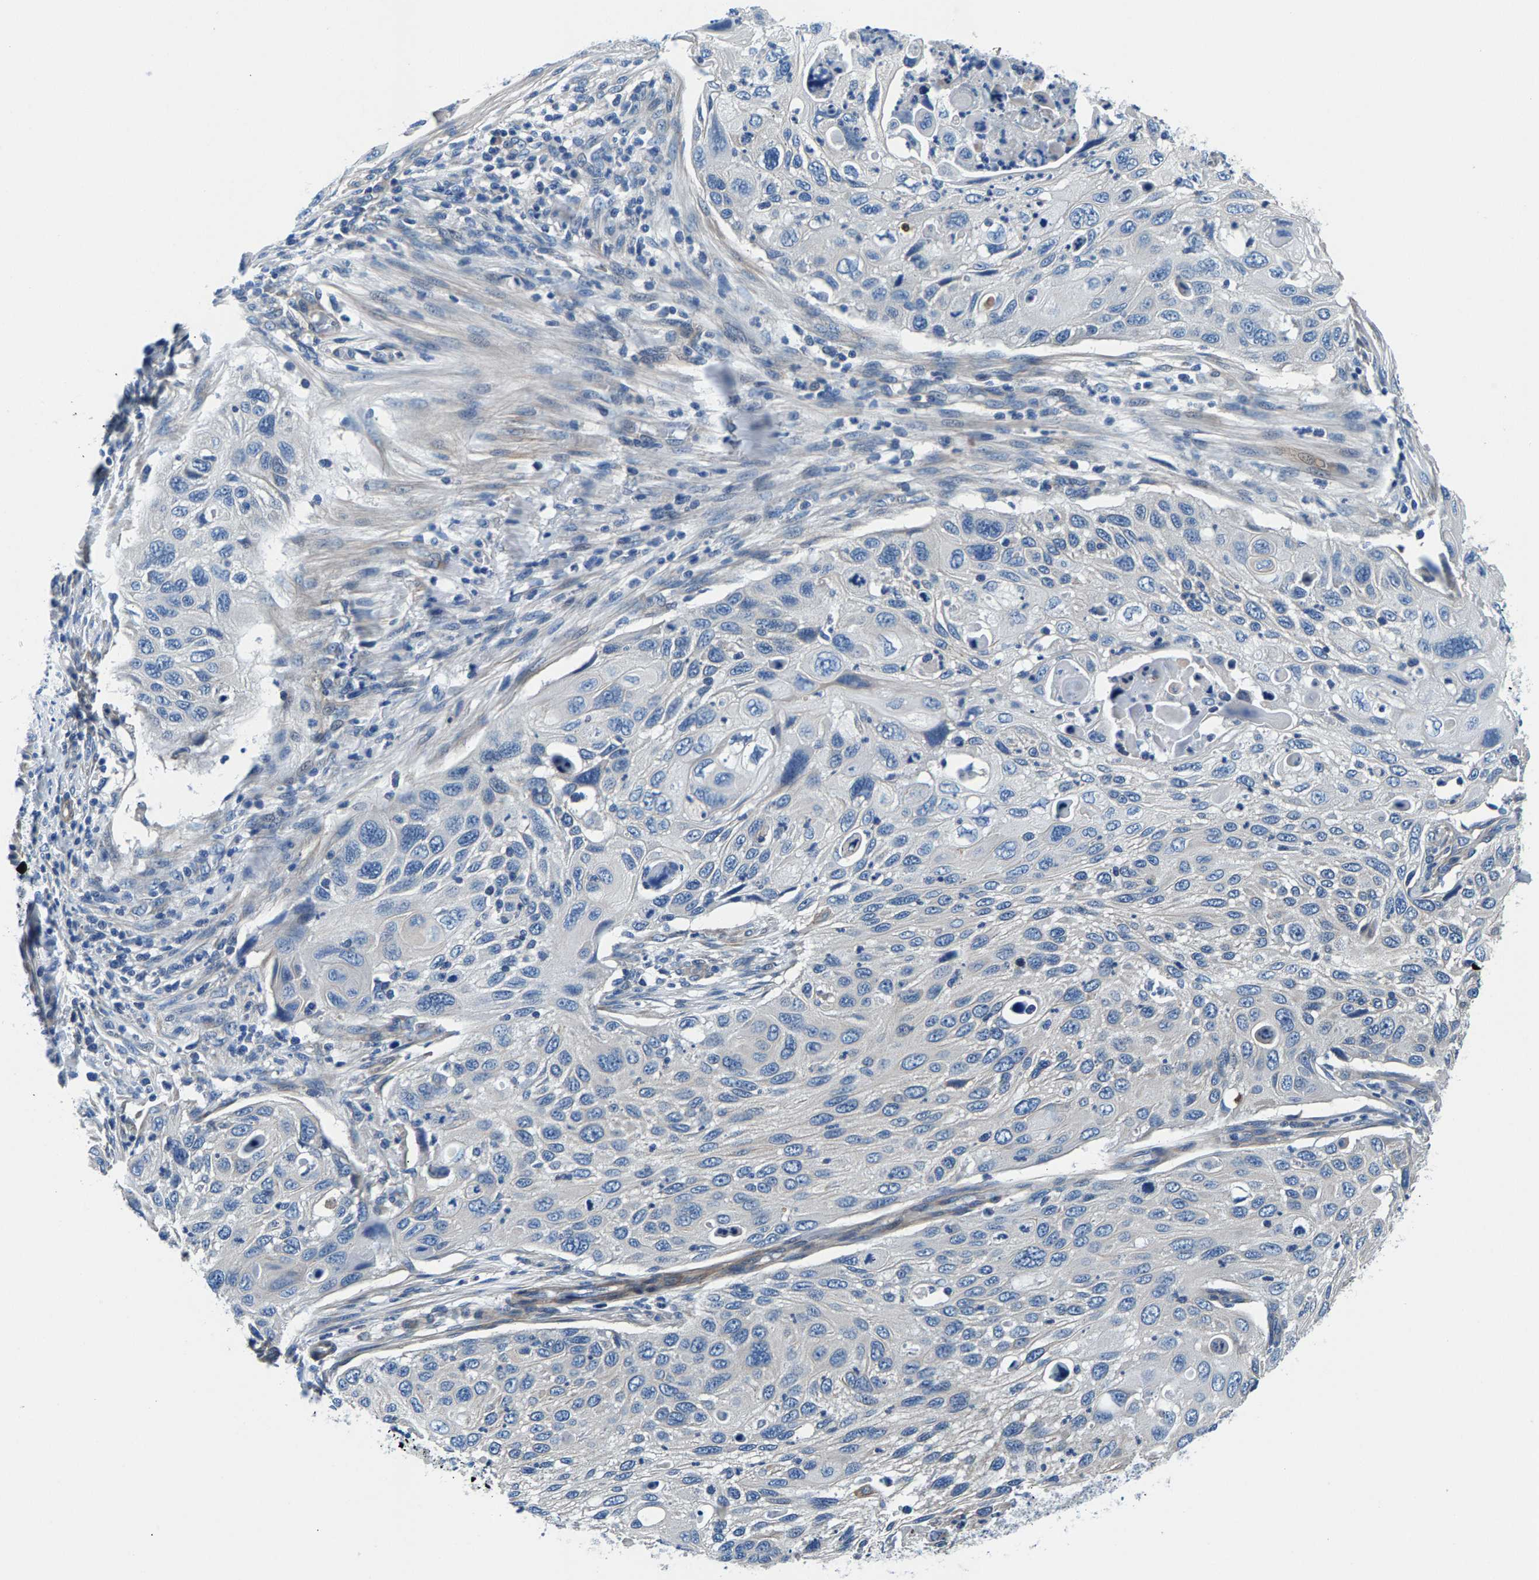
{"staining": {"intensity": "negative", "quantity": "none", "location": "none"}, "tissue": "cervical cancer", "cell_type": "Tumor cells", "image_type": "cancer", "snomed": [{"axis": "morphology", "description": "Squamous cell carcinoma, NOS"}, {"axis": "topography", "description": "Cervix"}], "caption": "High power microscopy image of an immunohistochemistry (IHC) micrograph of cervical squamous cell carcinoma, revealing no significant positivity in tumor cells. (DAB IHC, high magnification).", "gene": "CDRT4", "patient": {"sex": "female", "age": 70}}